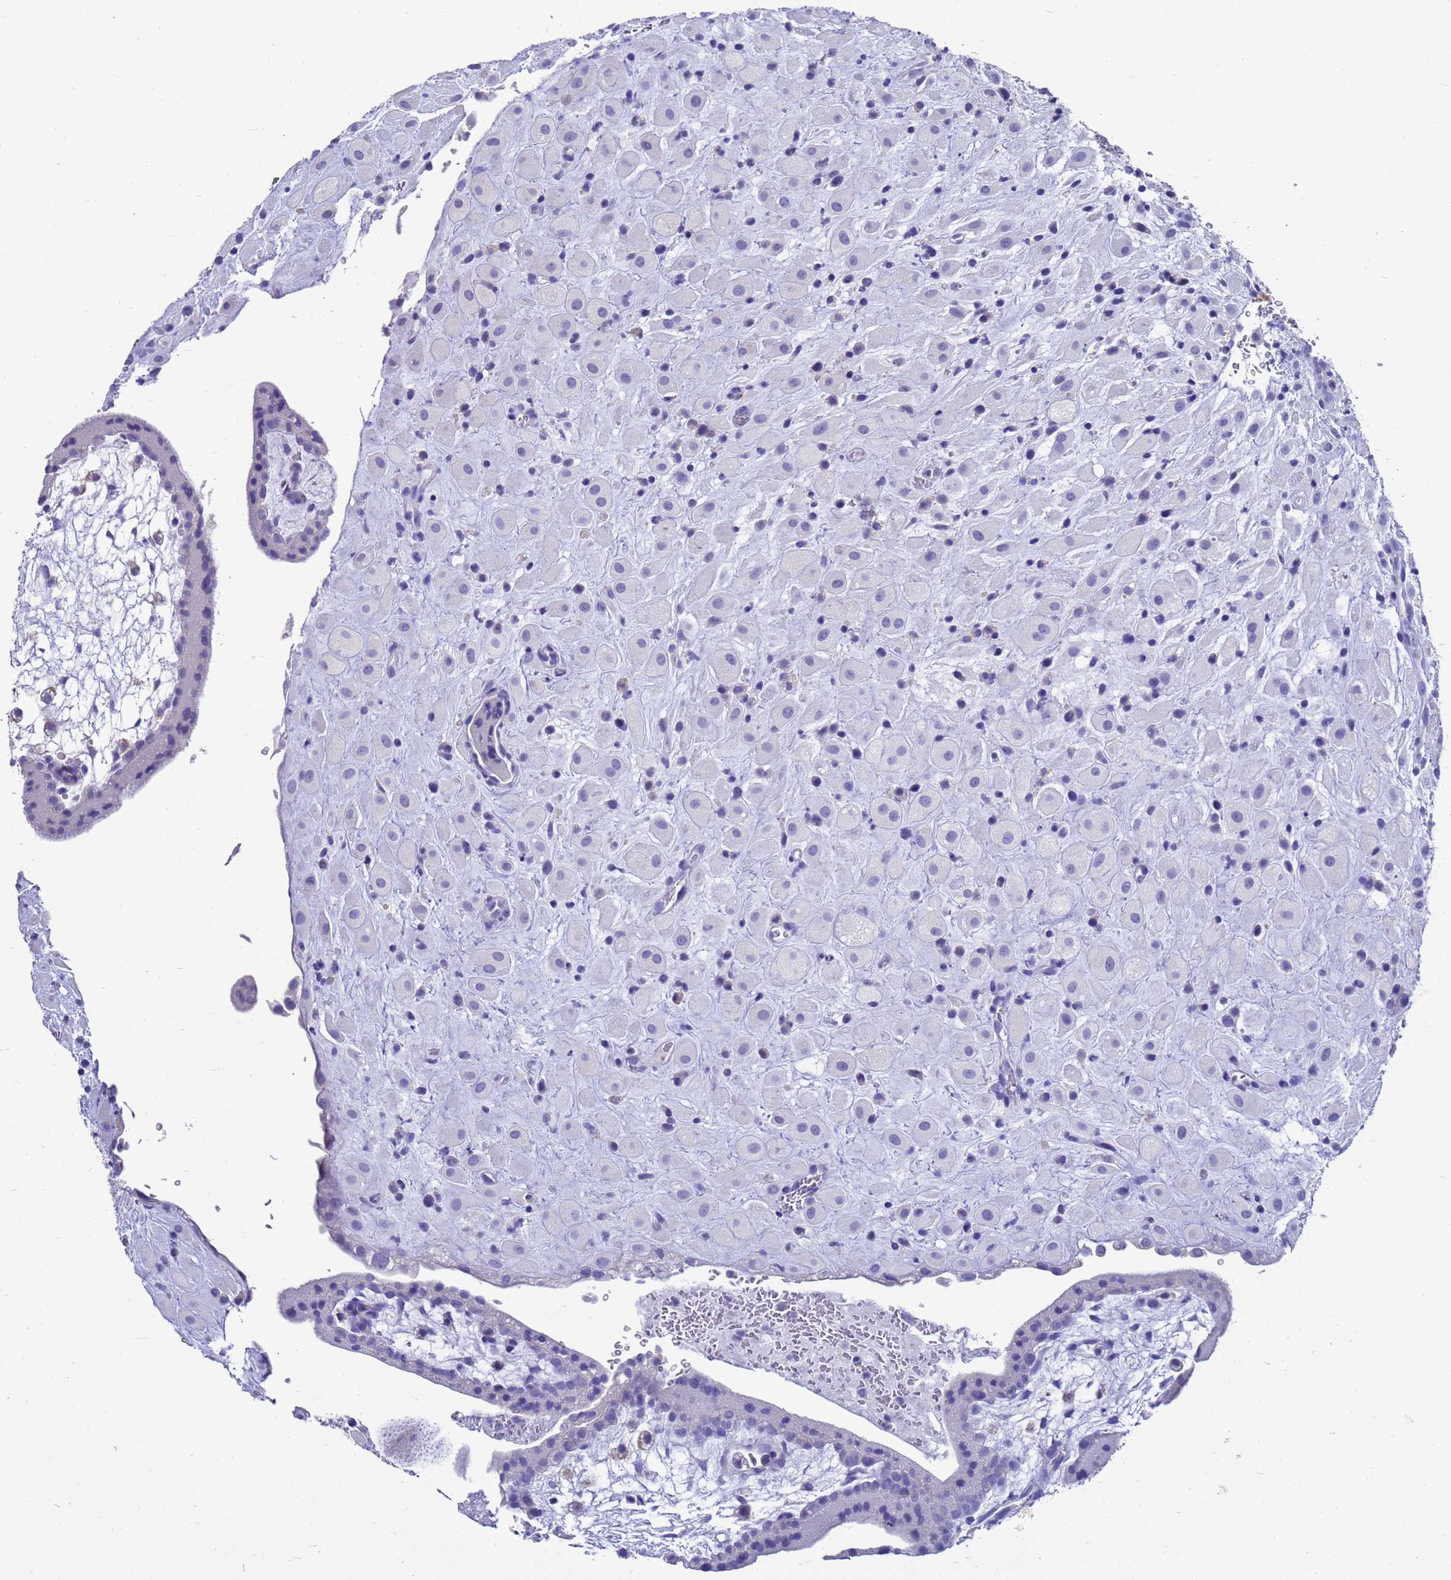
{"staining": {"intensity": "negative", "quantity": "none", "location": "none"}, "tissue": "placenta", "cell_type": "Decidual cells", "image_type": "normal", "snomed": [{"axis": "morphology", "description": "Normal tissue, NOS"}, {"axis": "topography", "description": "Placenta"}], "caption": "DAB immunohistochemical staining of normal human placenta displays no significant positivity in decidual cells. Brightfield microscopy of IHC stained with DAB (brown) and hematoxylin (blue), captured at high magnification.", "gene": "MS4A13", "patient": {"sex": "female", "age": 35}}